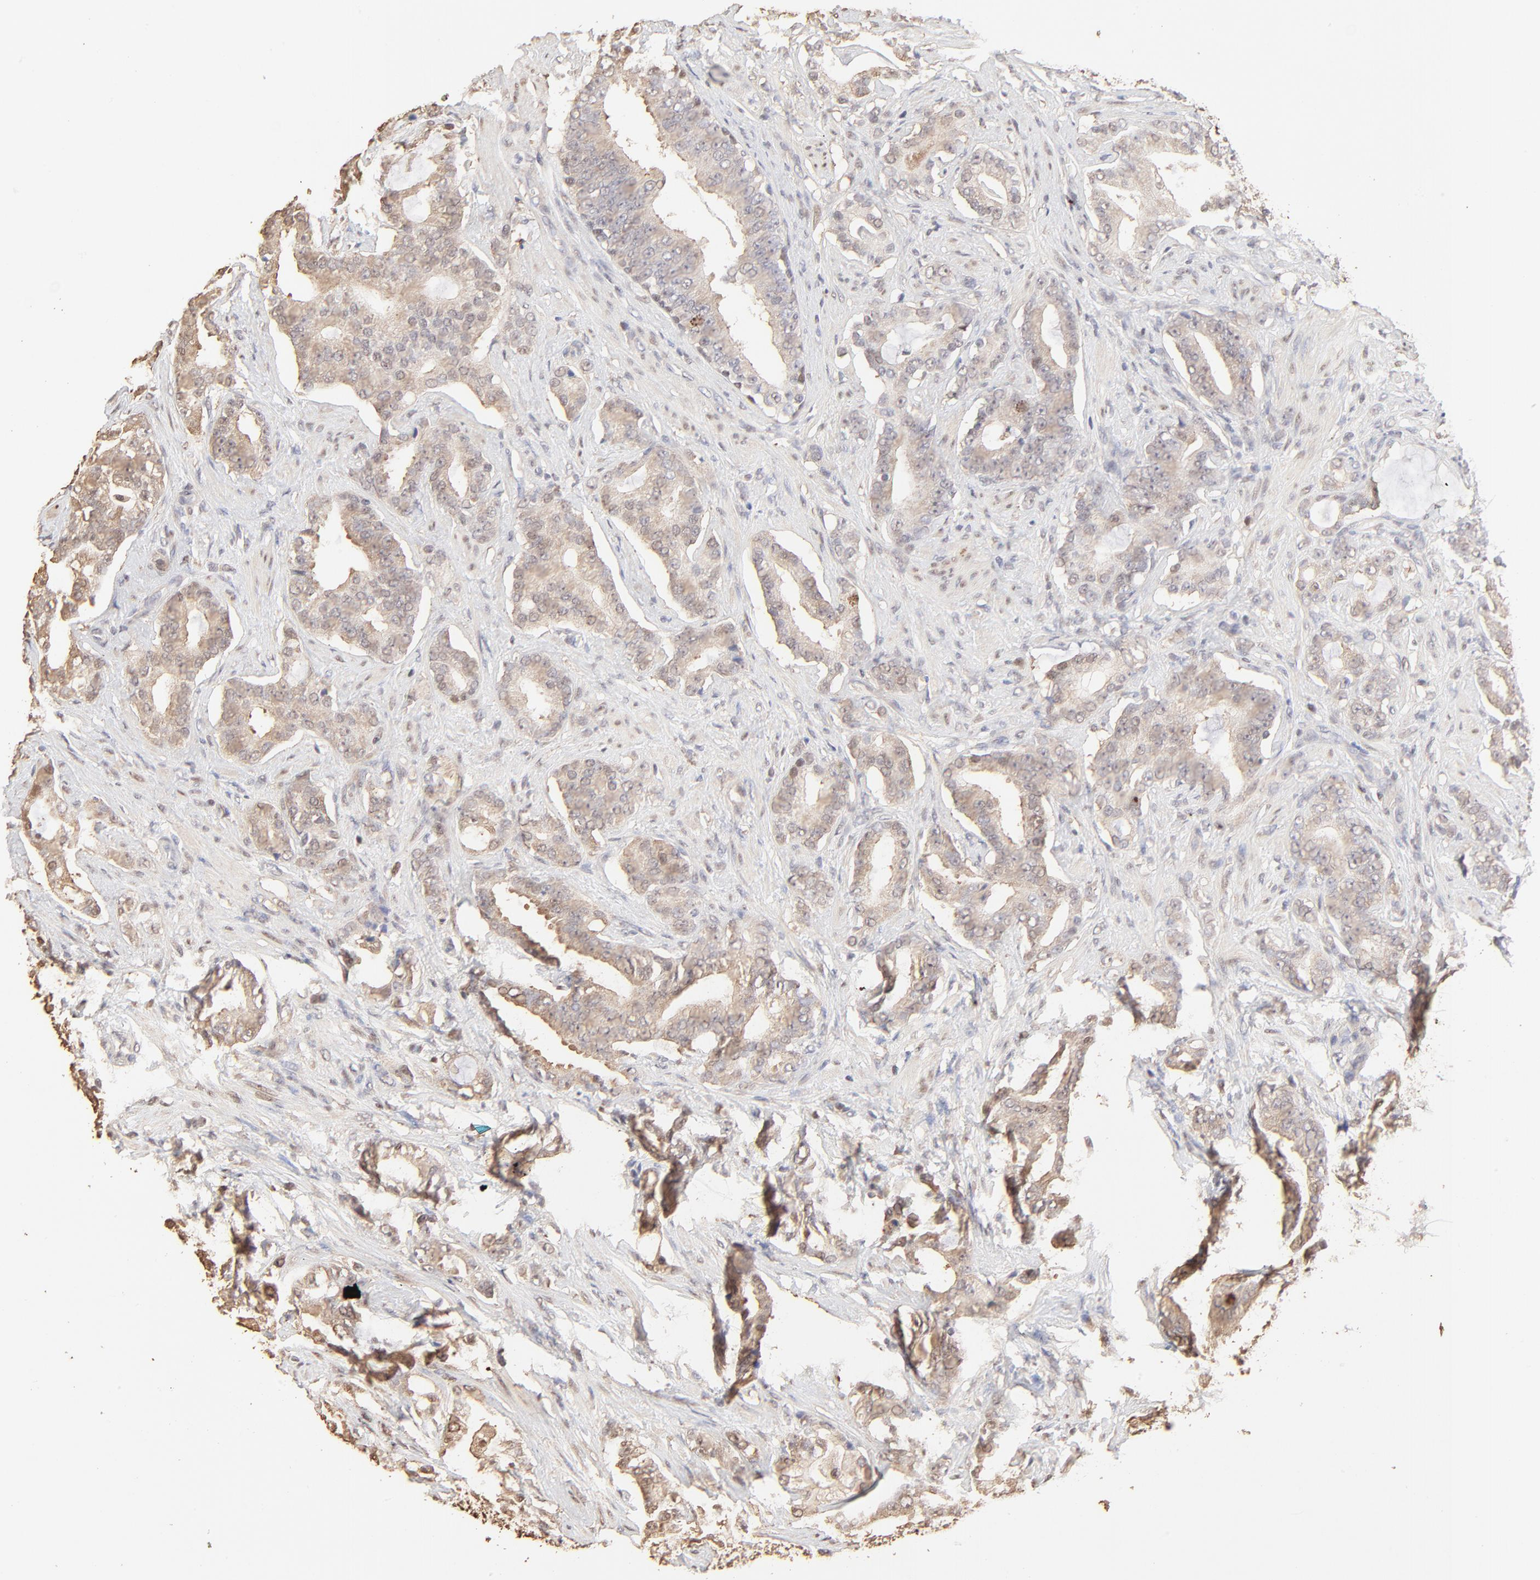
{"staining": {"intensity": "weak", "quantity": ">75%", "location": "cytoplasmic/membranous"}, "tissue": "prostate cancer", "cell_type": "Tumor cells", "image_type": "cancer", "snomed": [{"axis": "morphology", "description": "Adenocarcinoma, Low grade"}, {"axis": "topography", "description": "Prostate"}], "caption": "Human low-grade adenocarcinoma (prostate) stained with a protein marker displays weak staining in tumor cells.", "gene": "BIRC5", "patient": {"sex": "male", "age": 58}}